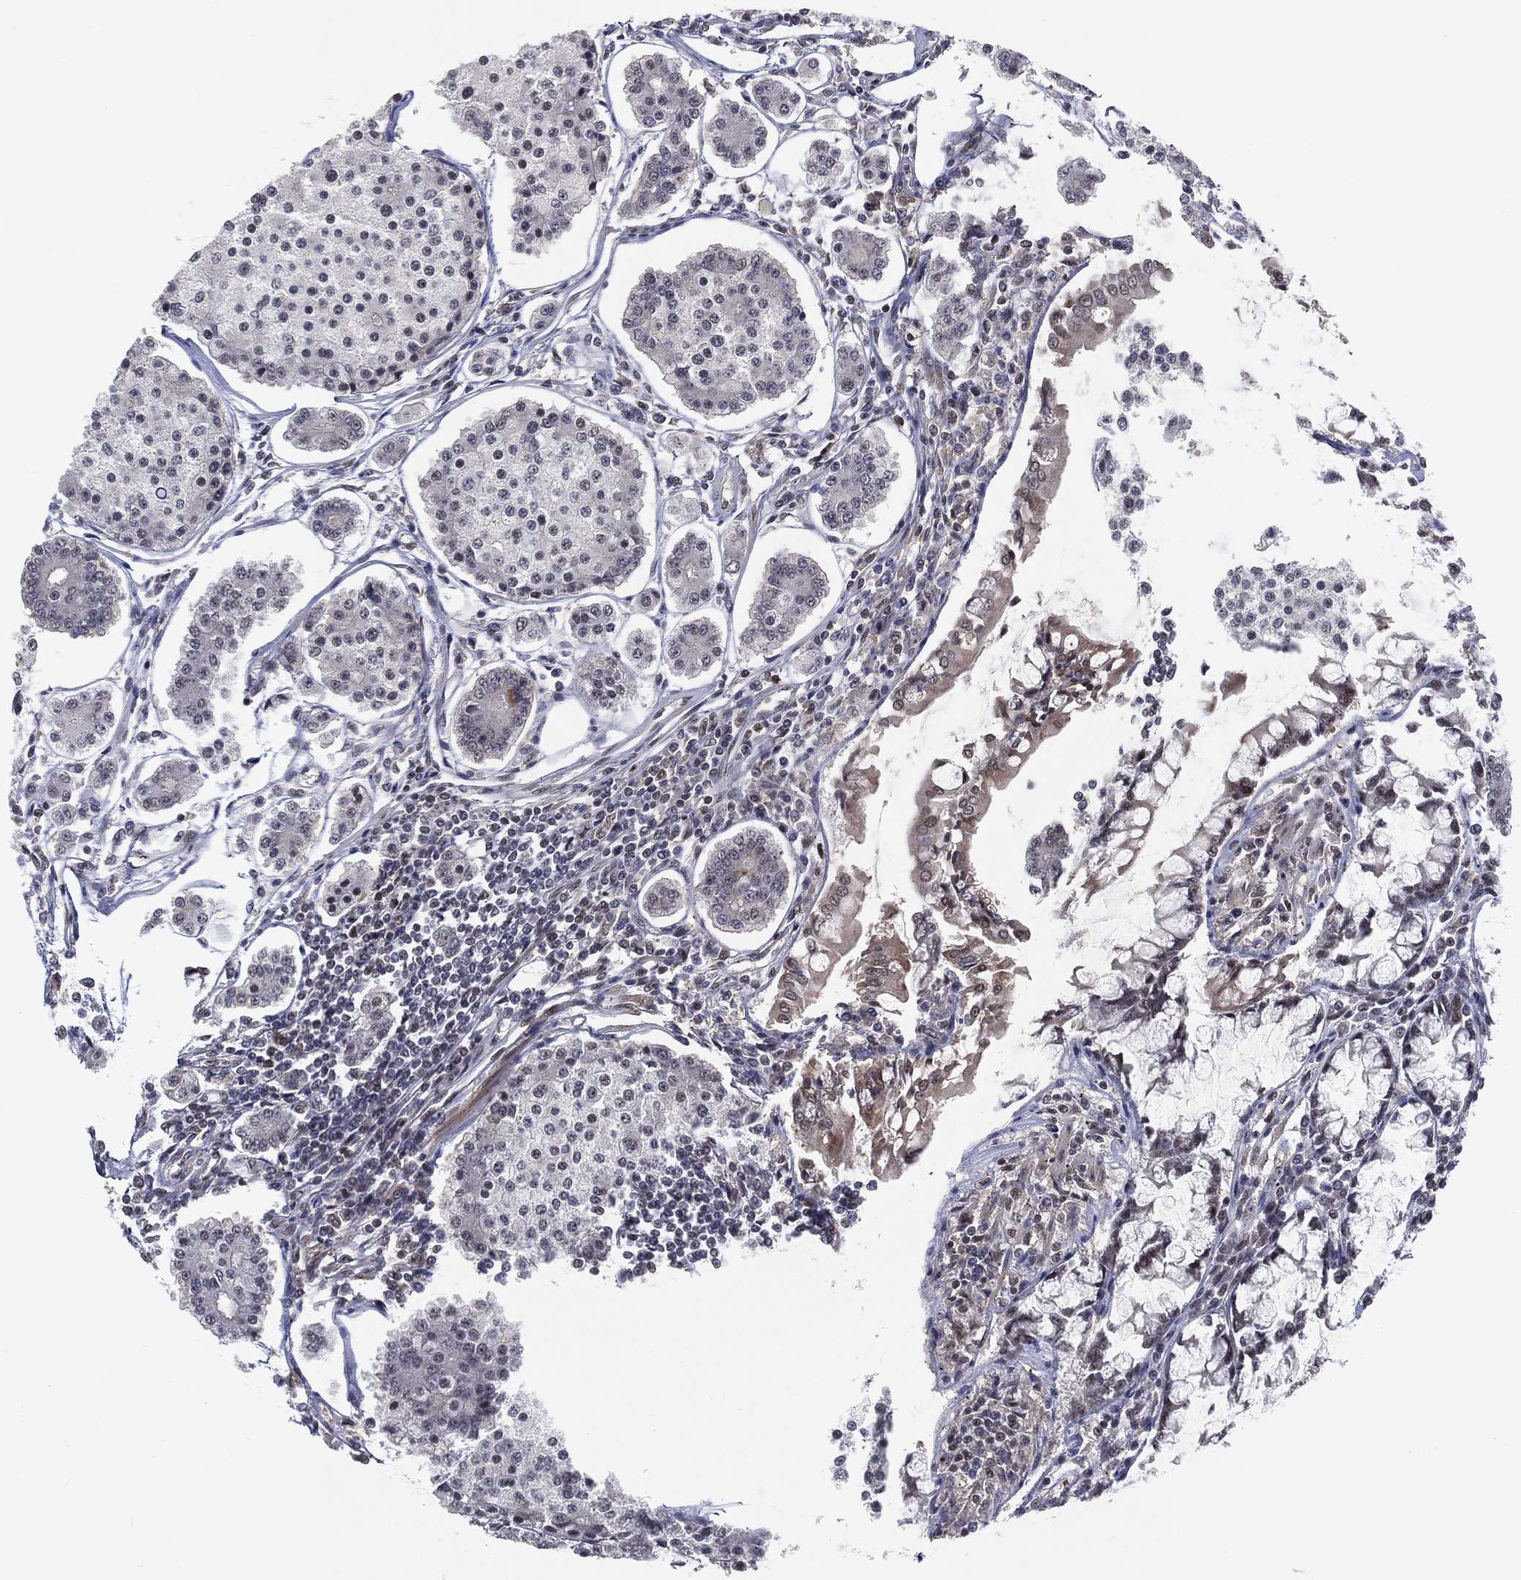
{"staining": {"intensity": "negative", "quantity": "none", "location": "none"}, "tissue": "carcinoid", "cell_type": "Tumor cells", "image_type": "cancer", "snomed": [{"axis": "morphology", "description": "Carcinoid, malignant, NOS"}, {"axis": "topography", "description": "Small intestine"}], "caption": "Carcinoid stained for a protein using IHC demonstrates no positivity tumor cells.", "gene": "DGCR8", "patient": {"sex": "female", "age": 65}}